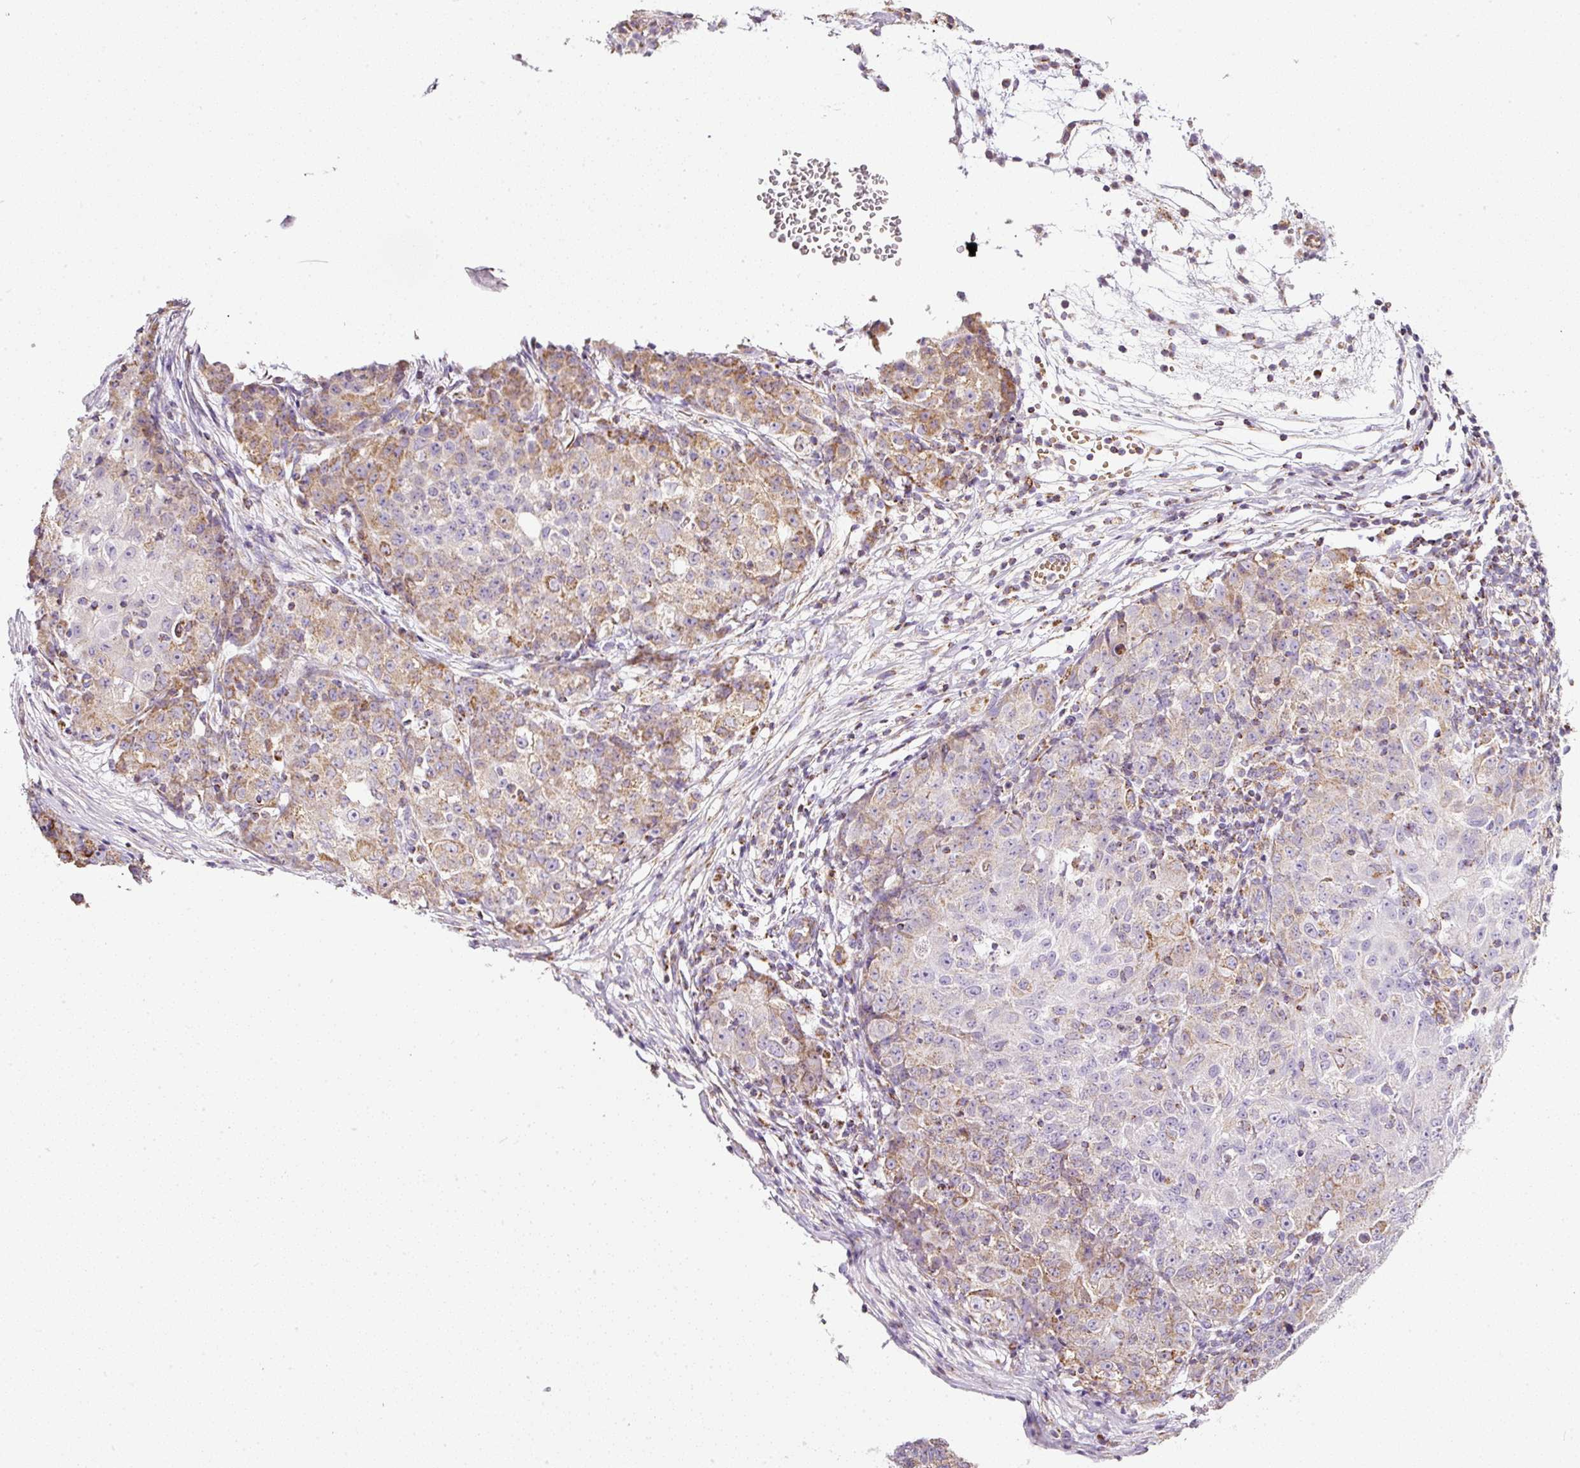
{"staining": {"intensity": "moderate", "quantity": "25%-75%", "location": "cytoplasmic/membranous"}, "tissue": "ovarian cancer", "cell_type": "Tumor cells", "image_type": "cancer", "snomed": [{"axis": "morphology", "description": "Carcinoma, endometroid"}, {"axis": "topography", "description": "Ovary"}], "caption": "A high-resolution photomicrograph shows immunohistochemistry staining of ovarian endometroid carcinoma, which displays moderate cytoplasmic/membranous positivity in about 25%-75% of tumor cells.", "gene": "SDHA", "patient": {"sex": "female", "age": 42}}